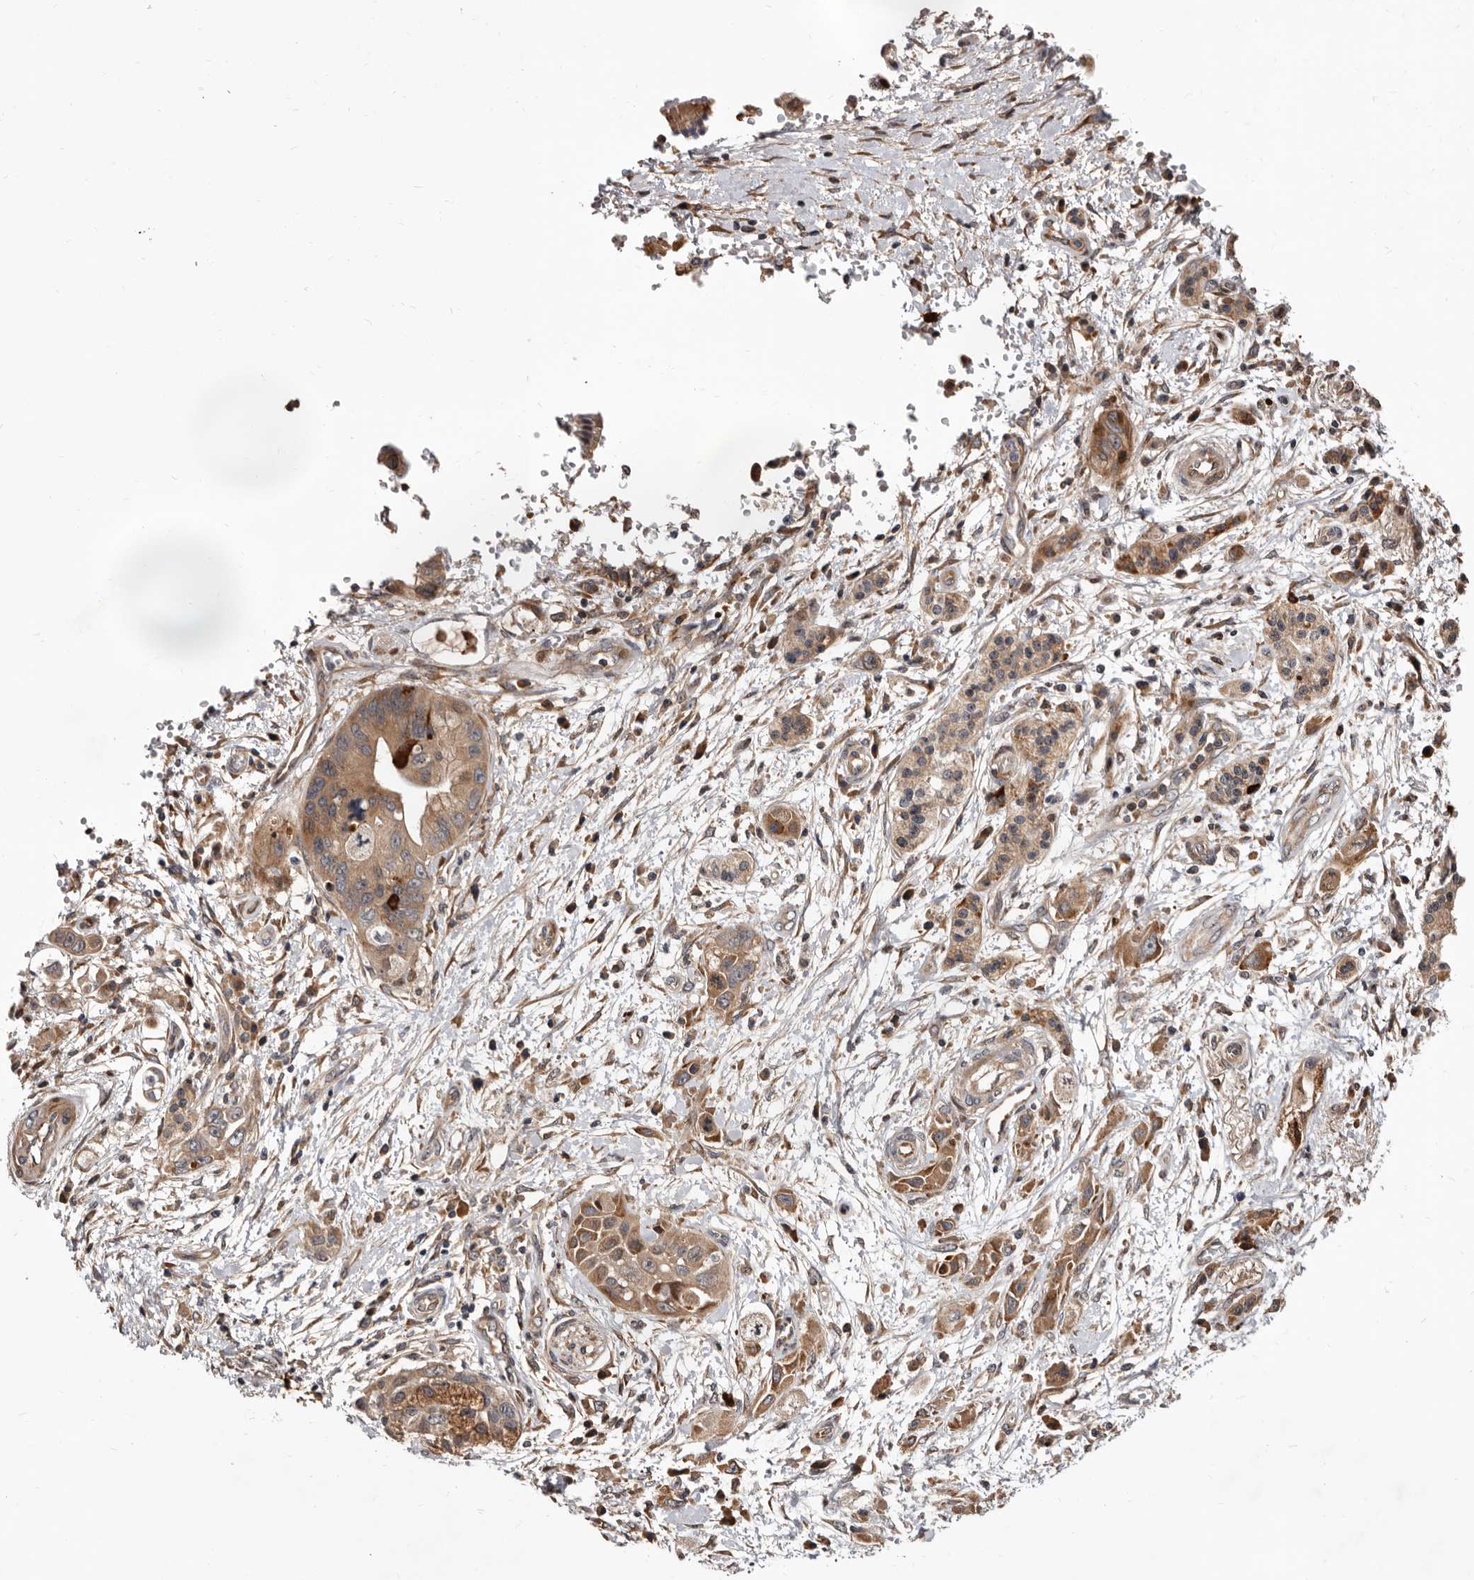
{"staining": {"intensity": "weak", "quantity": ">75%", "location": "cytoplasmic/membranous"}, "tissue": "pancreatic cancer", "cell_type": "Tumor cells", "image_type": "cancer", "snomed": [{"axis": "morphology", "description": "Adenocarcinoma, NOS"}, {"axis": "topography", "description": "Pancreas"}], "caption": "Tumor cells demonstrate low levels of weak cytoplasmic/membranous expression in approximately >75% of cells in pancreatic adenocarcinoma. The protein is shown in brown color, while the nuclei are stained blue.", "gene": "WEE2", "patient": {"sex": "female", "age": 73}}